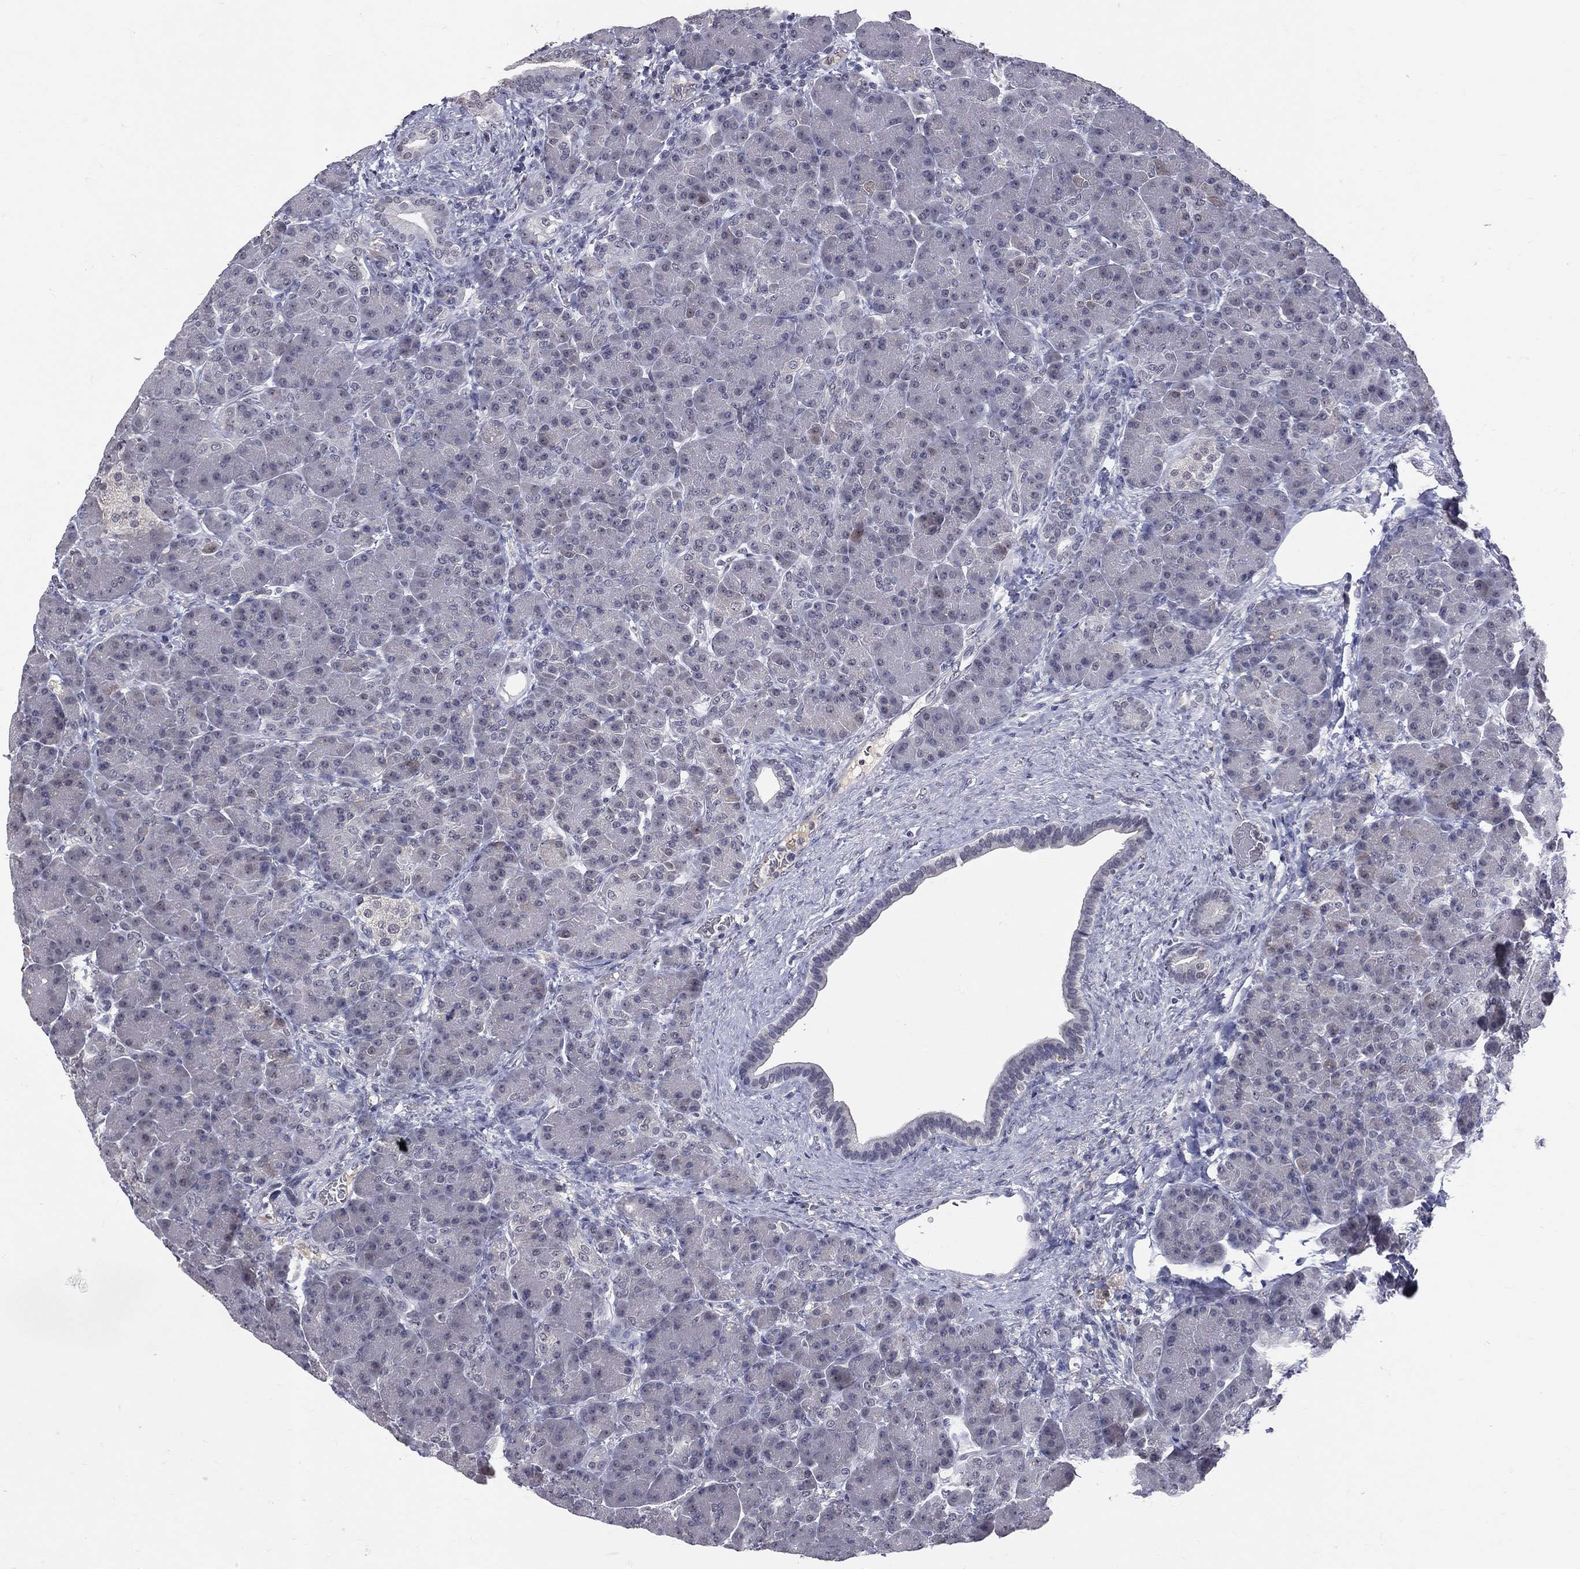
{"staining": {"intensity": "negative", "quantity": "none", "location": "none"}, "tissue": "pancreas", "cell_type": "Exocrine glandular cells", "image_type": "normal", "snomed": [{"axis": "morphology", "description": "Normal tissue, NOS"}, {"axis": "topography", "description": "Pancreas"}], "caption": "The IHC photomicrograph has no significant positivity in exocrine glandular cells of pancreas. The staining is performed using DAB (3,3'-diaminobenzidine) brown chromogen with nuclei counter-stained in using hematoxylin.", "gene": "DSG4", "patient": {"sex": "female", "age": 63}}